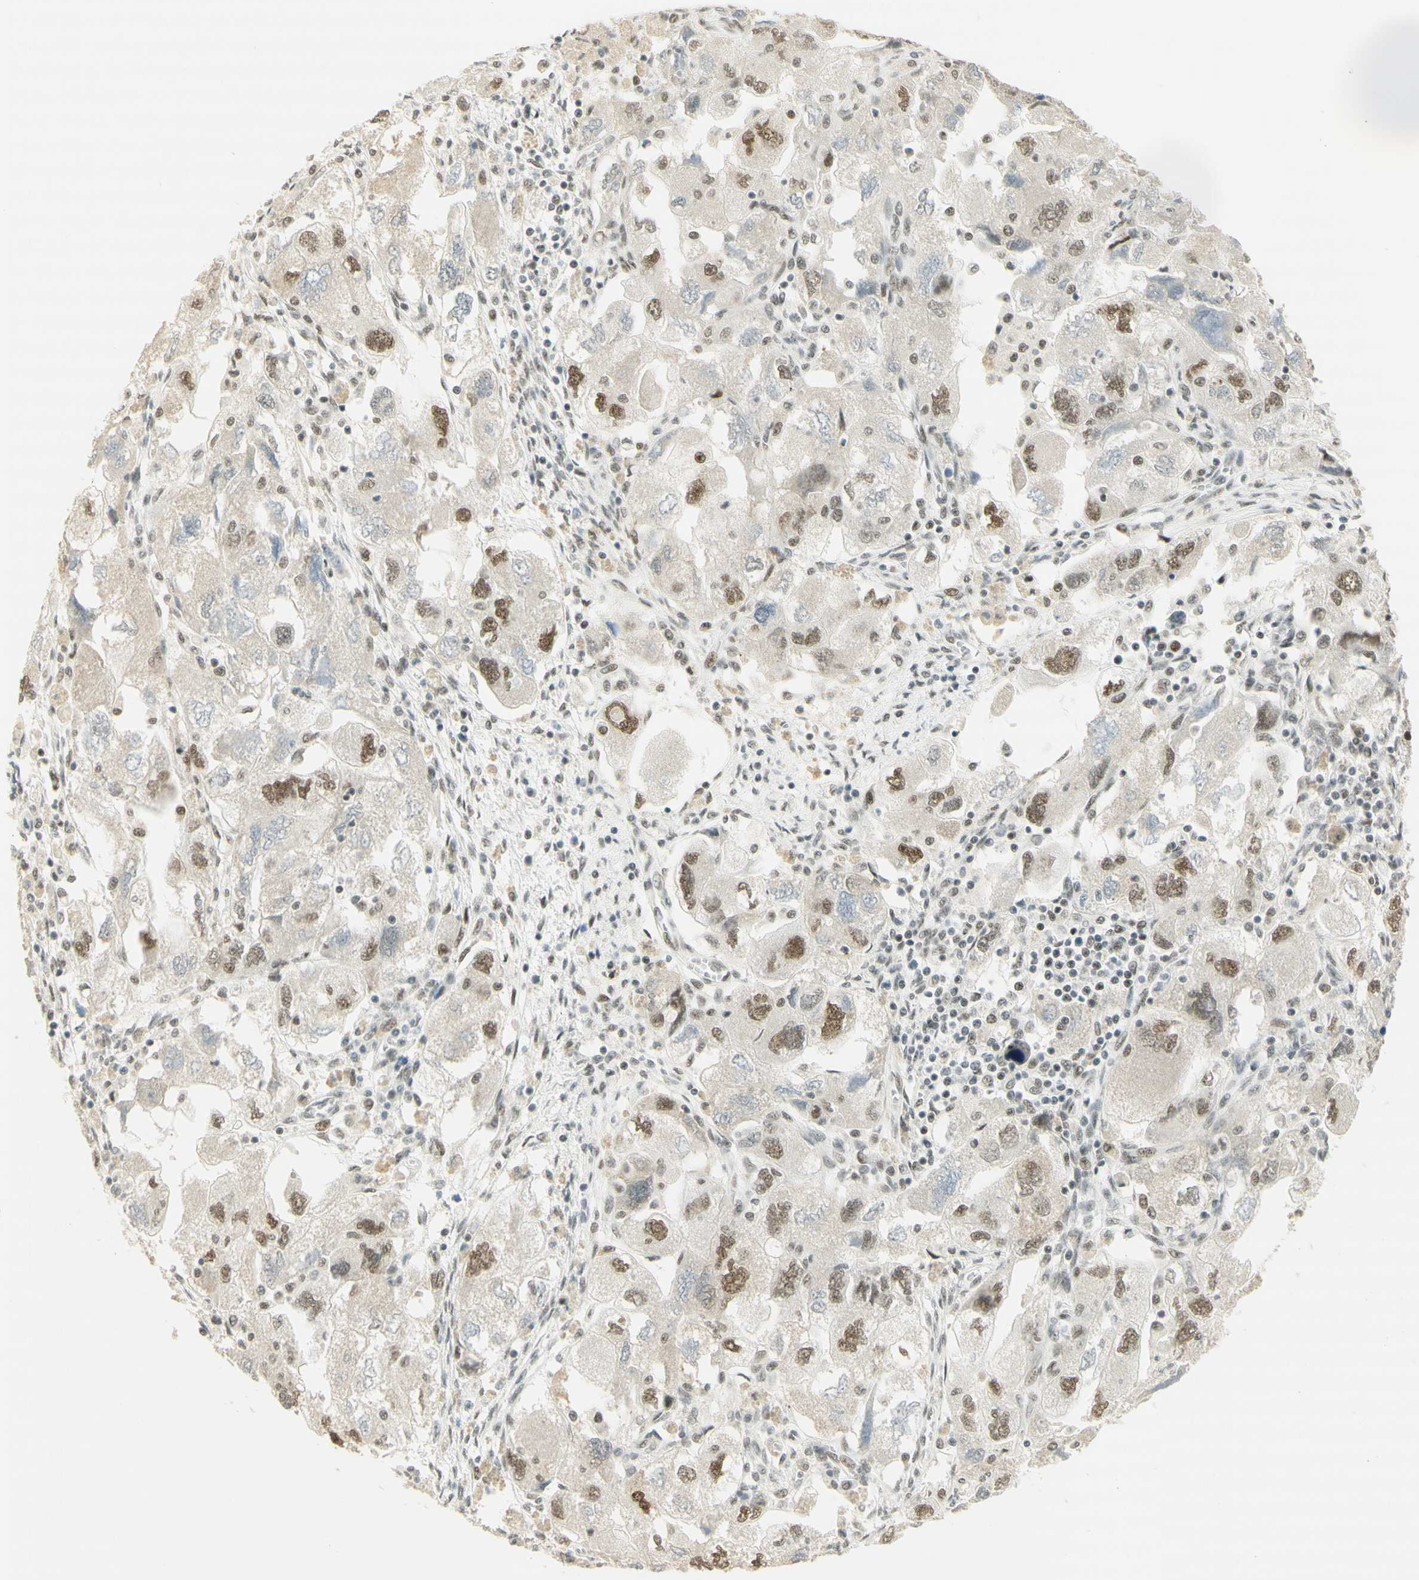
{"staining": {"intensity": "moderate", "quantity": ">75%", "location": "nuclear"}, "tissue": "ovarian cancer", "cell_type": "Tumor cells", "image_type": "cancer", "snomed": [{"axis": "morphology", "description": "Carcinoma, NOS"}, {"axis": "morphology", "description": "Cystadenocarcinoma, serous, NOS"}, {"axis": "topography", "description": "Ovary"}], "caption": "The histopathology image displays a brown stain indicating the presence of a protein in the nuclear of tumor cells in ovarian serous cystadenocarcinoma. The staining was performed using DAB, with brown indicating positive protein expression. Nuclei are stained blue with hematoxylin.", "gene": "PMS2", "patient": {"sex": "female", "age": 69}}